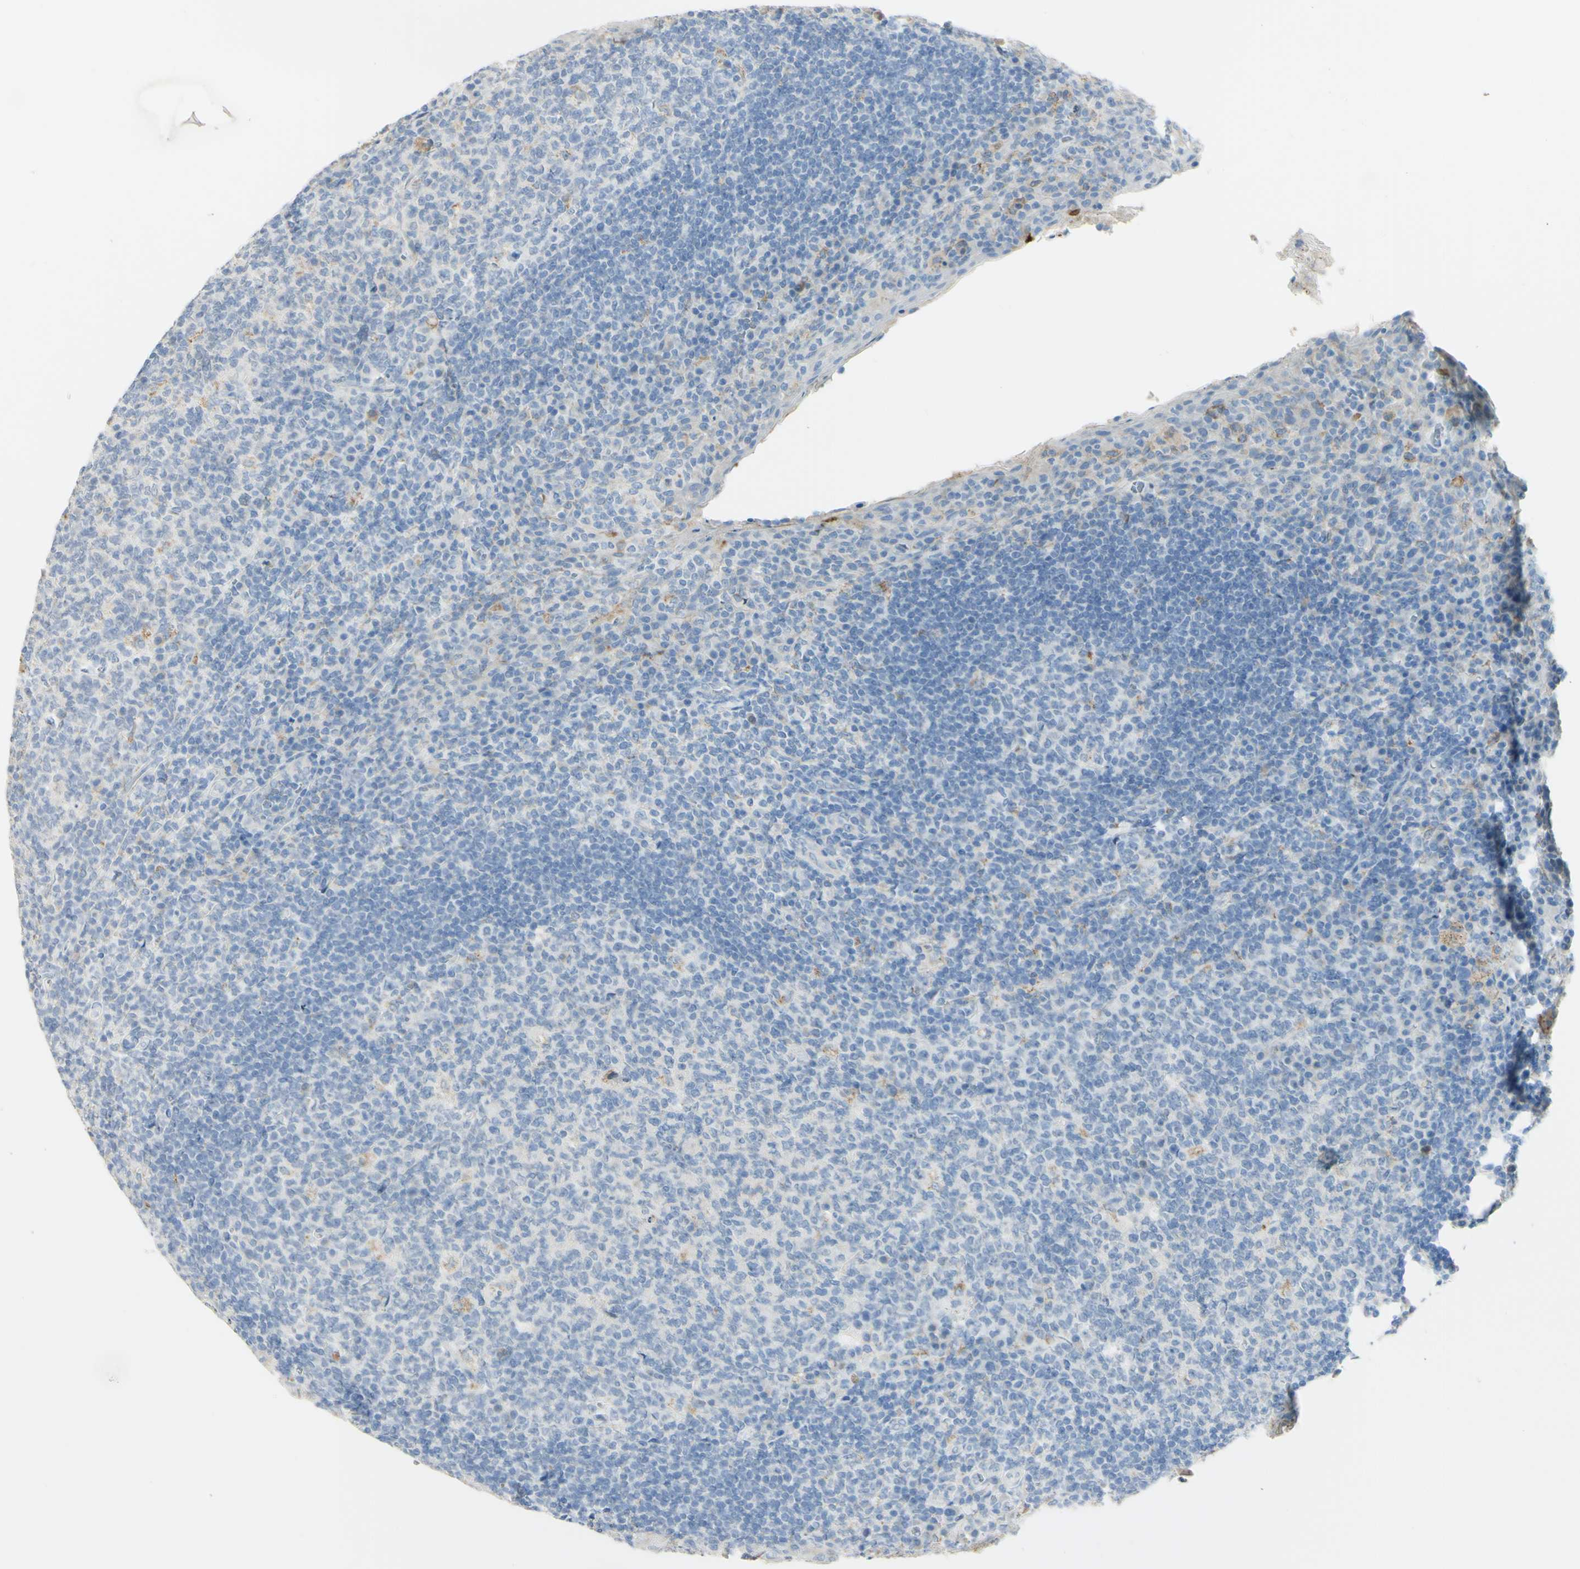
{"staining": {"intensity": "weak", "quantity": "<25%", "location": "cytoplasmic/membranous"}, "tissue": "tonsil", "cell_type": "Germinal center cells", "image_type": "normal", "snomed": [{"axis": "morphology", "description": "Normal tissue, NOS"}, {"axis": "topography", "description": "Tonsil"}], "caption": "This is an IHC micrograph of unremarkable tonsil. There is no positivity in germinal center cells.", "gene": "TSPAN1", "patient": {"sex": "male", "age": 17}}